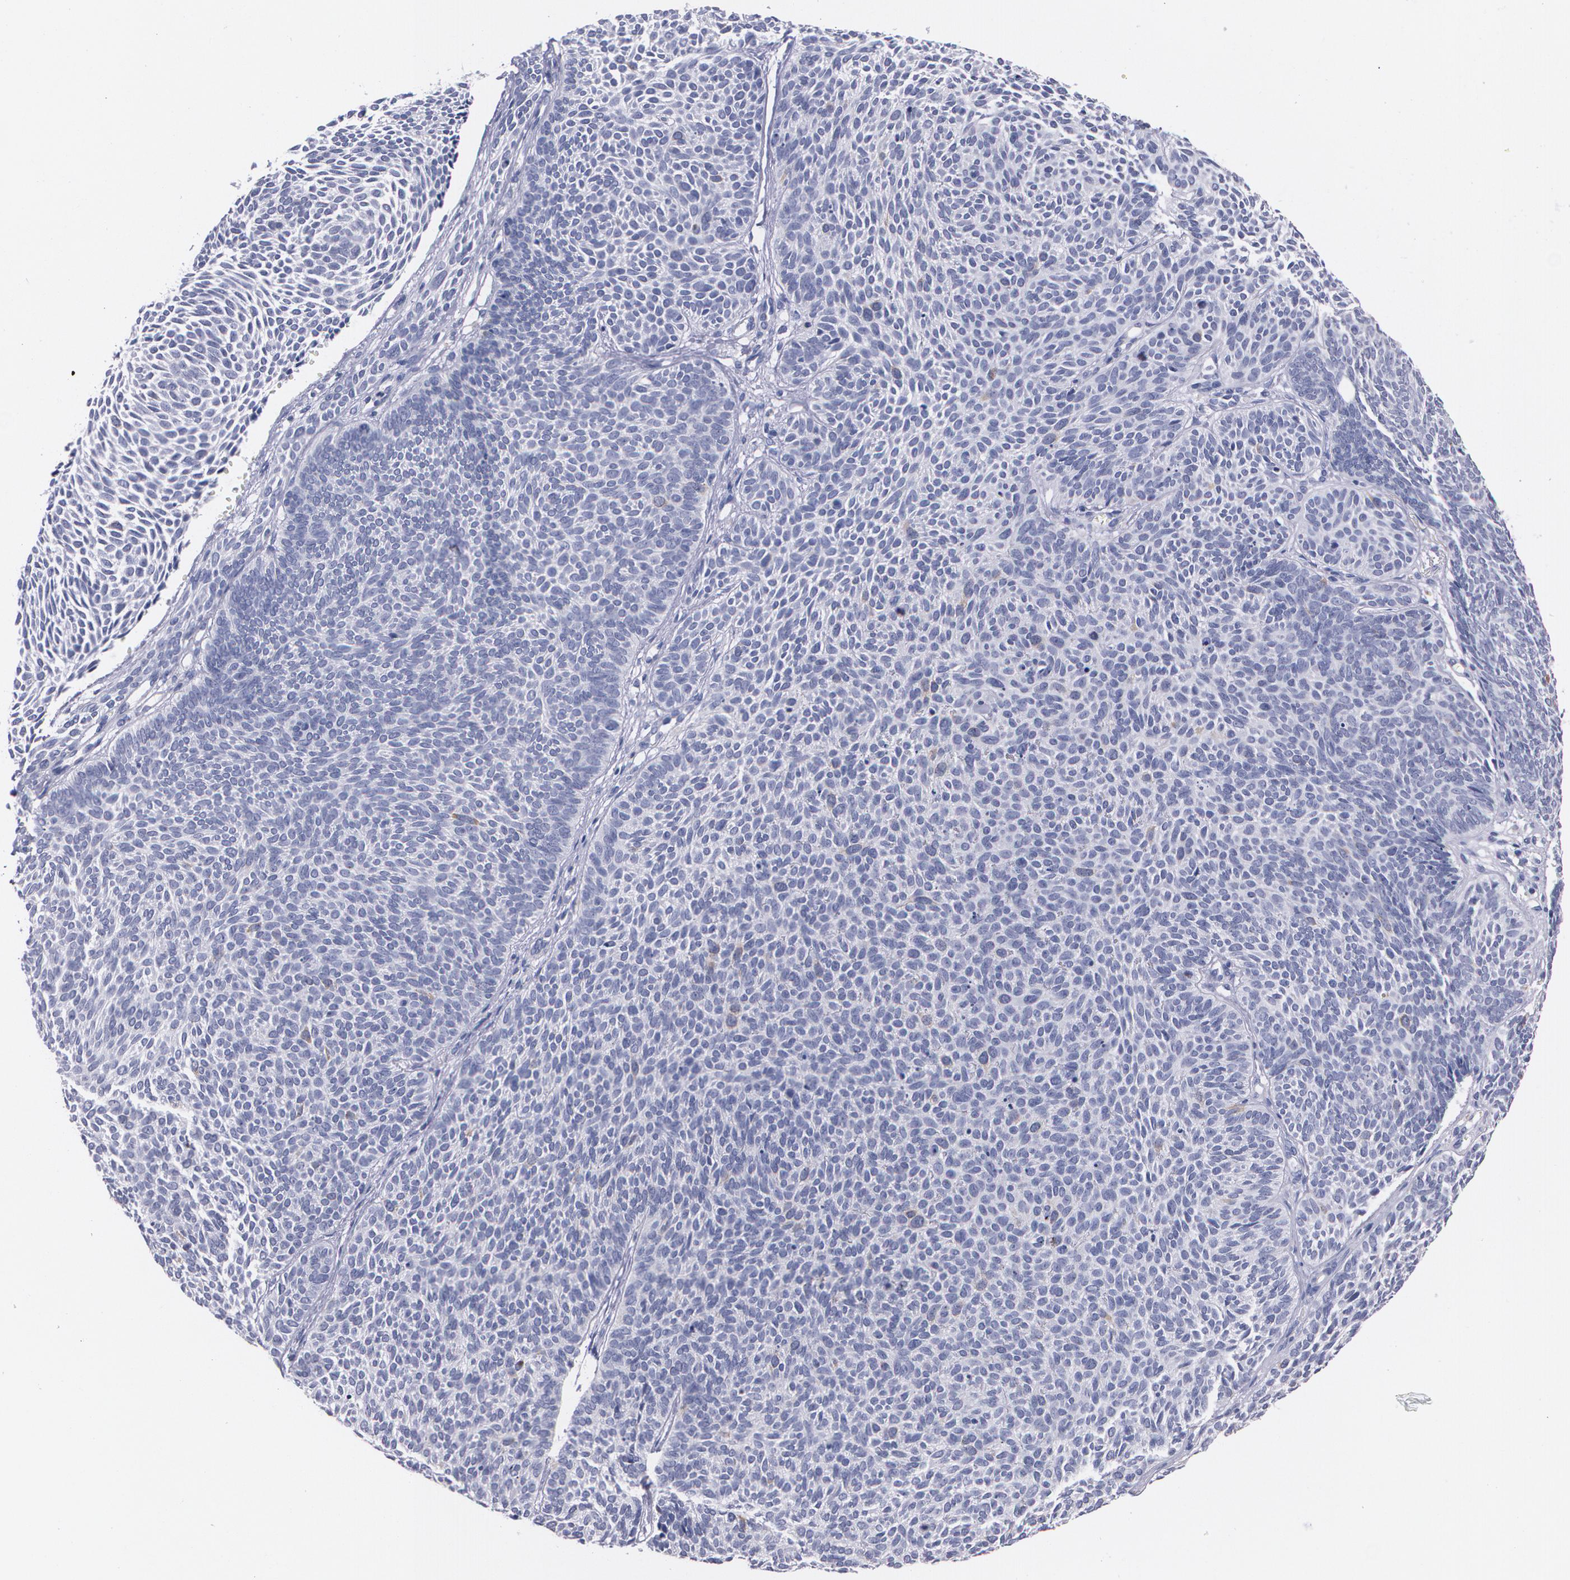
{"staining": {"intensity": "weak", "quantity": "<25%", "location": "cytoplasmic/membranous"}, "tissue": "skin cancer", "cell_type": "Tumor cells", "image_type": "cancer", "snomed": [{"axis": "morphology", "description": "Basal cell carcinoma"}, {"axis": "topography", "description": "Skin"}], "caption": "Skin cancer (basal cell carcinoma) was stained to show a protein in brown. There is no significant positivity in tumor cells.", "gene": "HMMR", "patient": {"sex": "male", "age": 84}}